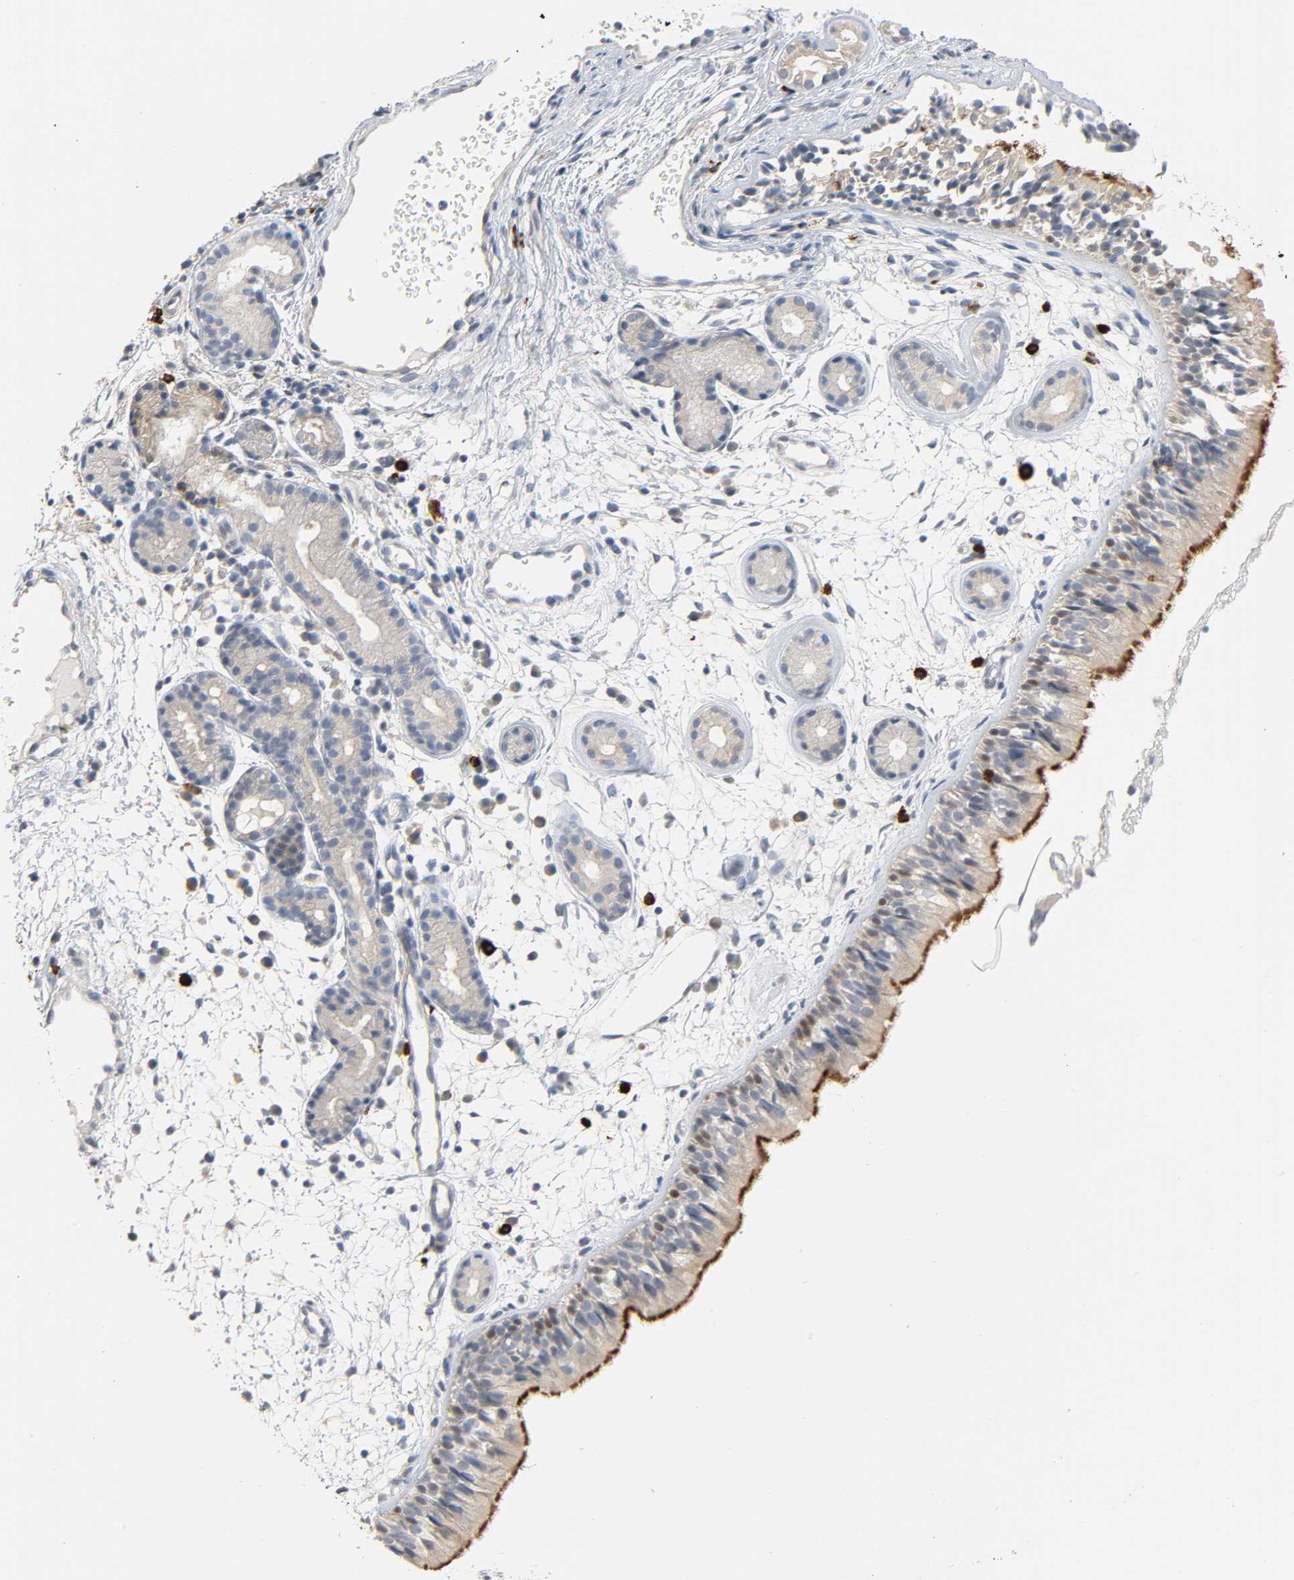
{"staining": {"intensity": "strong", "quantity": "<25%", "location": "cytoplasmic/membranous"}, "tissue": "nasopharynx", "cell_type": "Respiratory epithelial cells", "image_type": "normal", "snomed": [{"axis": "morphology", "description": "Normal tissue, NOS"}, {"axis": "morphology", "description": "Inflammation, NOS"}, {"axis": "topography", "description": "Nasopharynx"}], "caption": "An immunohistochemistry (IHC) micrograph of unremarkable tissue is shown. Protein staining in brown shows strong cytoplasmic/membranous positivity in nasopharynx within respiratory epithelial cells.", "gene": "LIMCH1", "patient": {"sex": "female", "age": 55}}